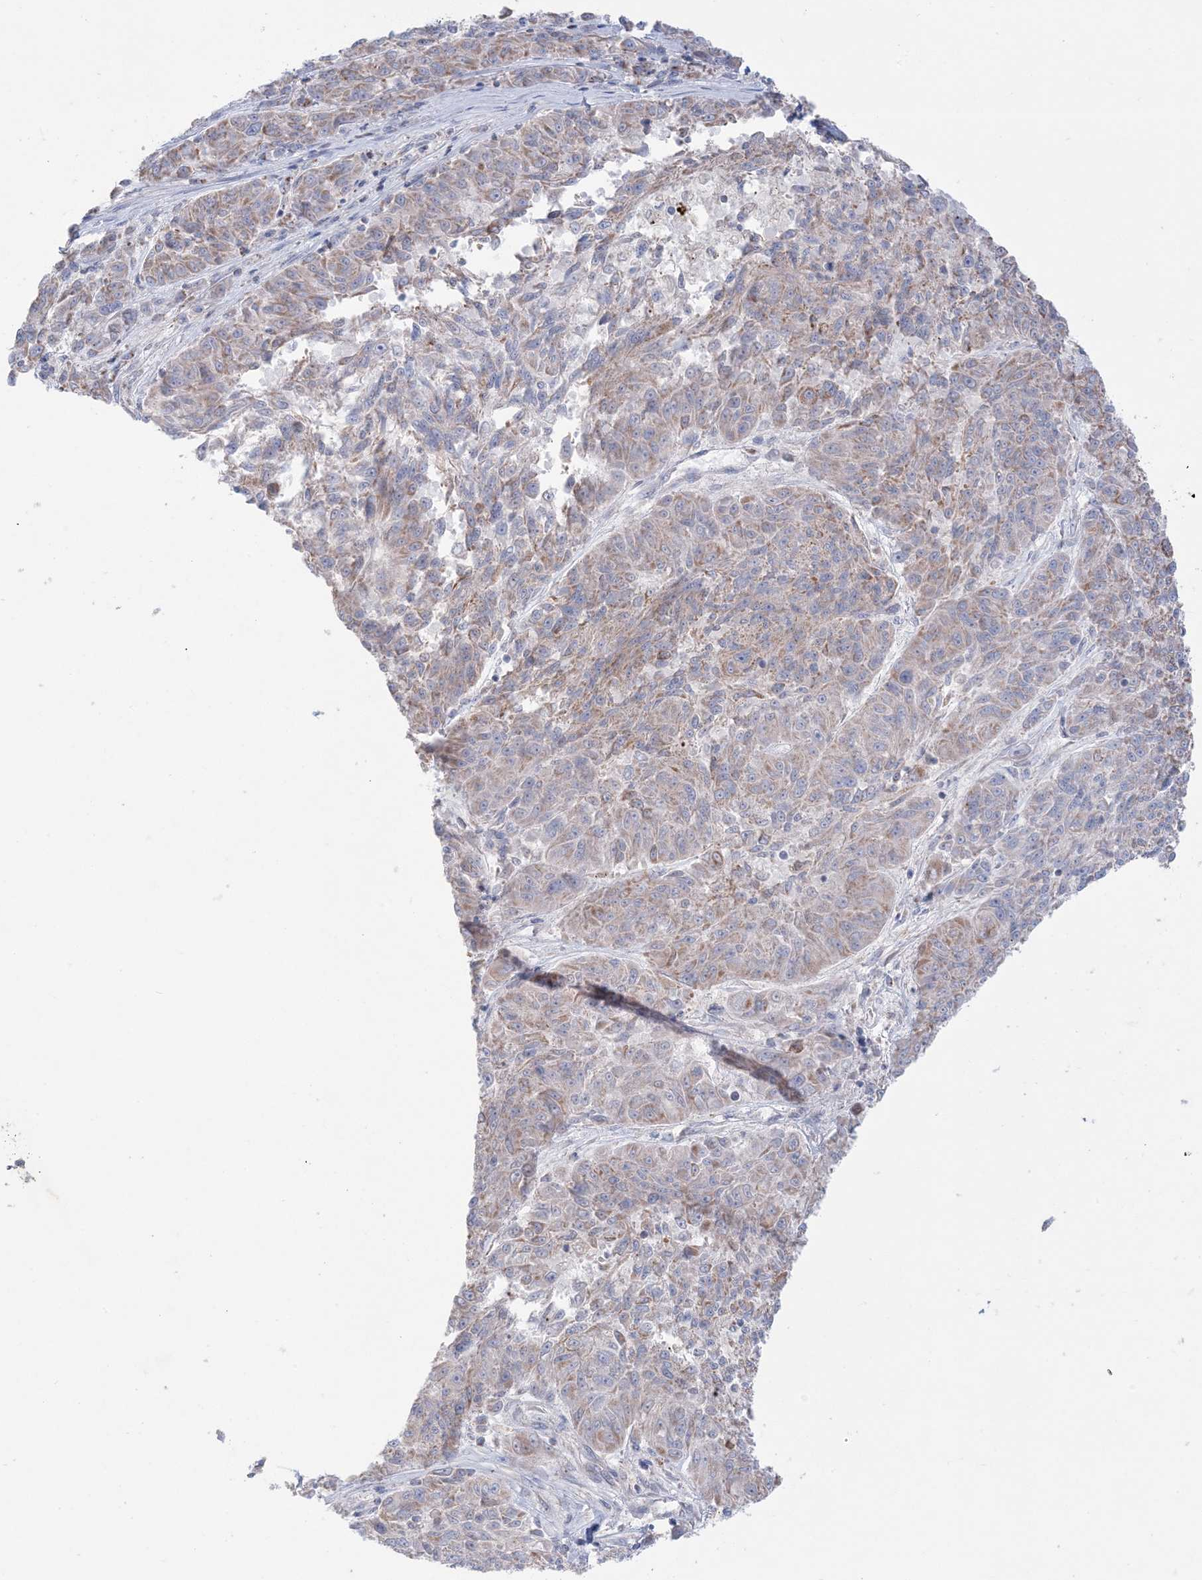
{"staining": {"intensity": "weak", "quantity": ">75%", "location": "cytoplasmic/membranous"}, "tissue": "melanoma", "cell_type": "Tumor cells", "image_type": "cancer", "snomed": [{"axis": "morphology", "description": "Malignant melanoma, NOS"}, {"axis": "topography", "description": "Skin"}], "caption": "The image demonstrates immunohistochemical staining of melanoma. There is weak cytoplasmic/membranous expression is seen in approximately >75% of tumor cells.", "gene": "KCTD6", "patient": {"sex": "male", "age": 53}}